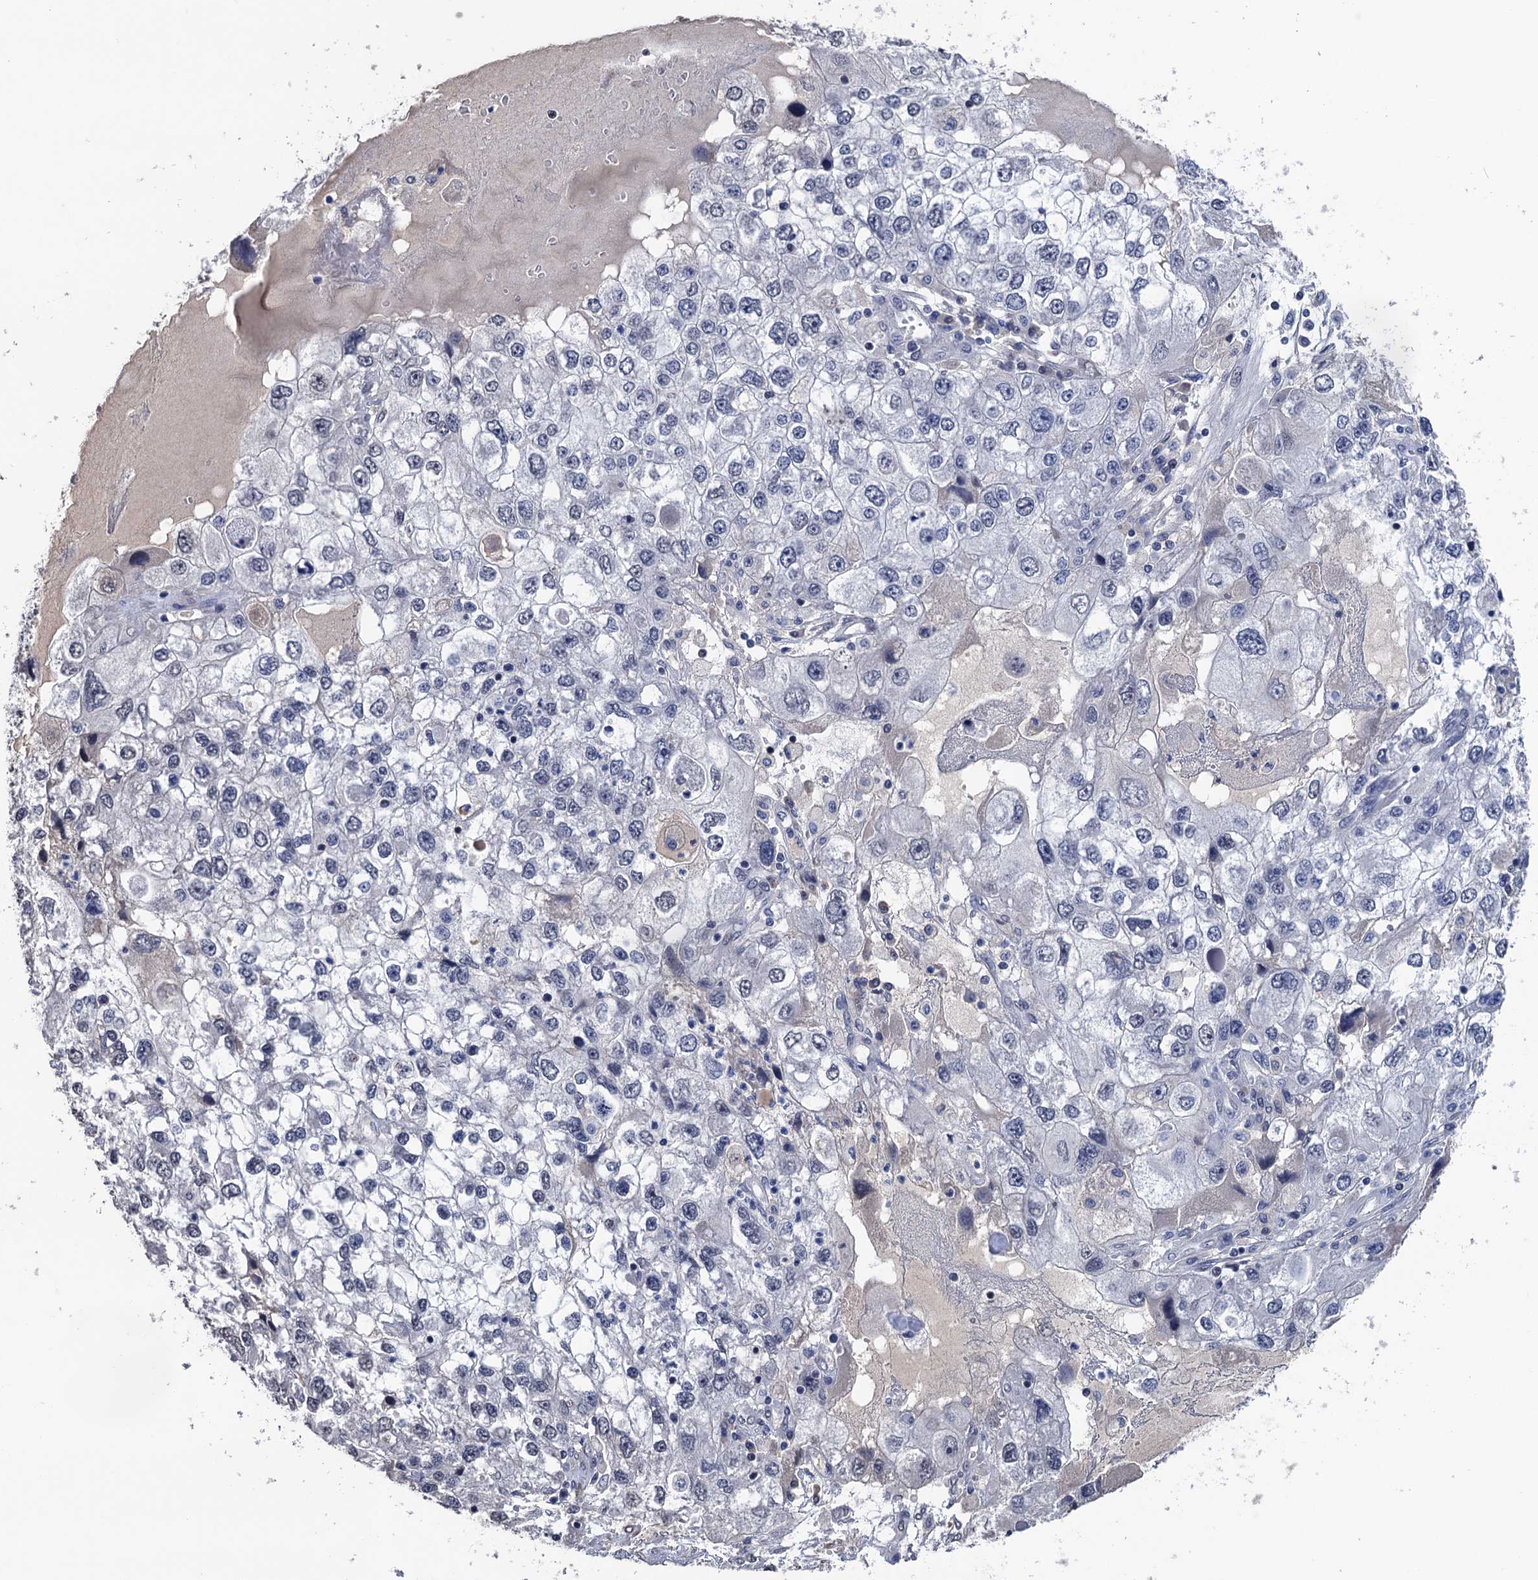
{"staining": {"intensity": "negative", "quantity": "none", "location": "none"}, "tissue": "endometrial cancer", "cell_type": "Tumor cells", "image_type": "cancer", "snomed": [{"axis": "morphology", "description": "Adenocarcinoma, NOS"}, {"axis": "topography", "description": "Endometrium"}], "caption": "IHC micrograph of adenocarcinoma (endometrial) stained for a protein (brown), which displays no positivity in tumor cells.", "gene": "ART5", "patient": {"sex": "female", "age": 49}}